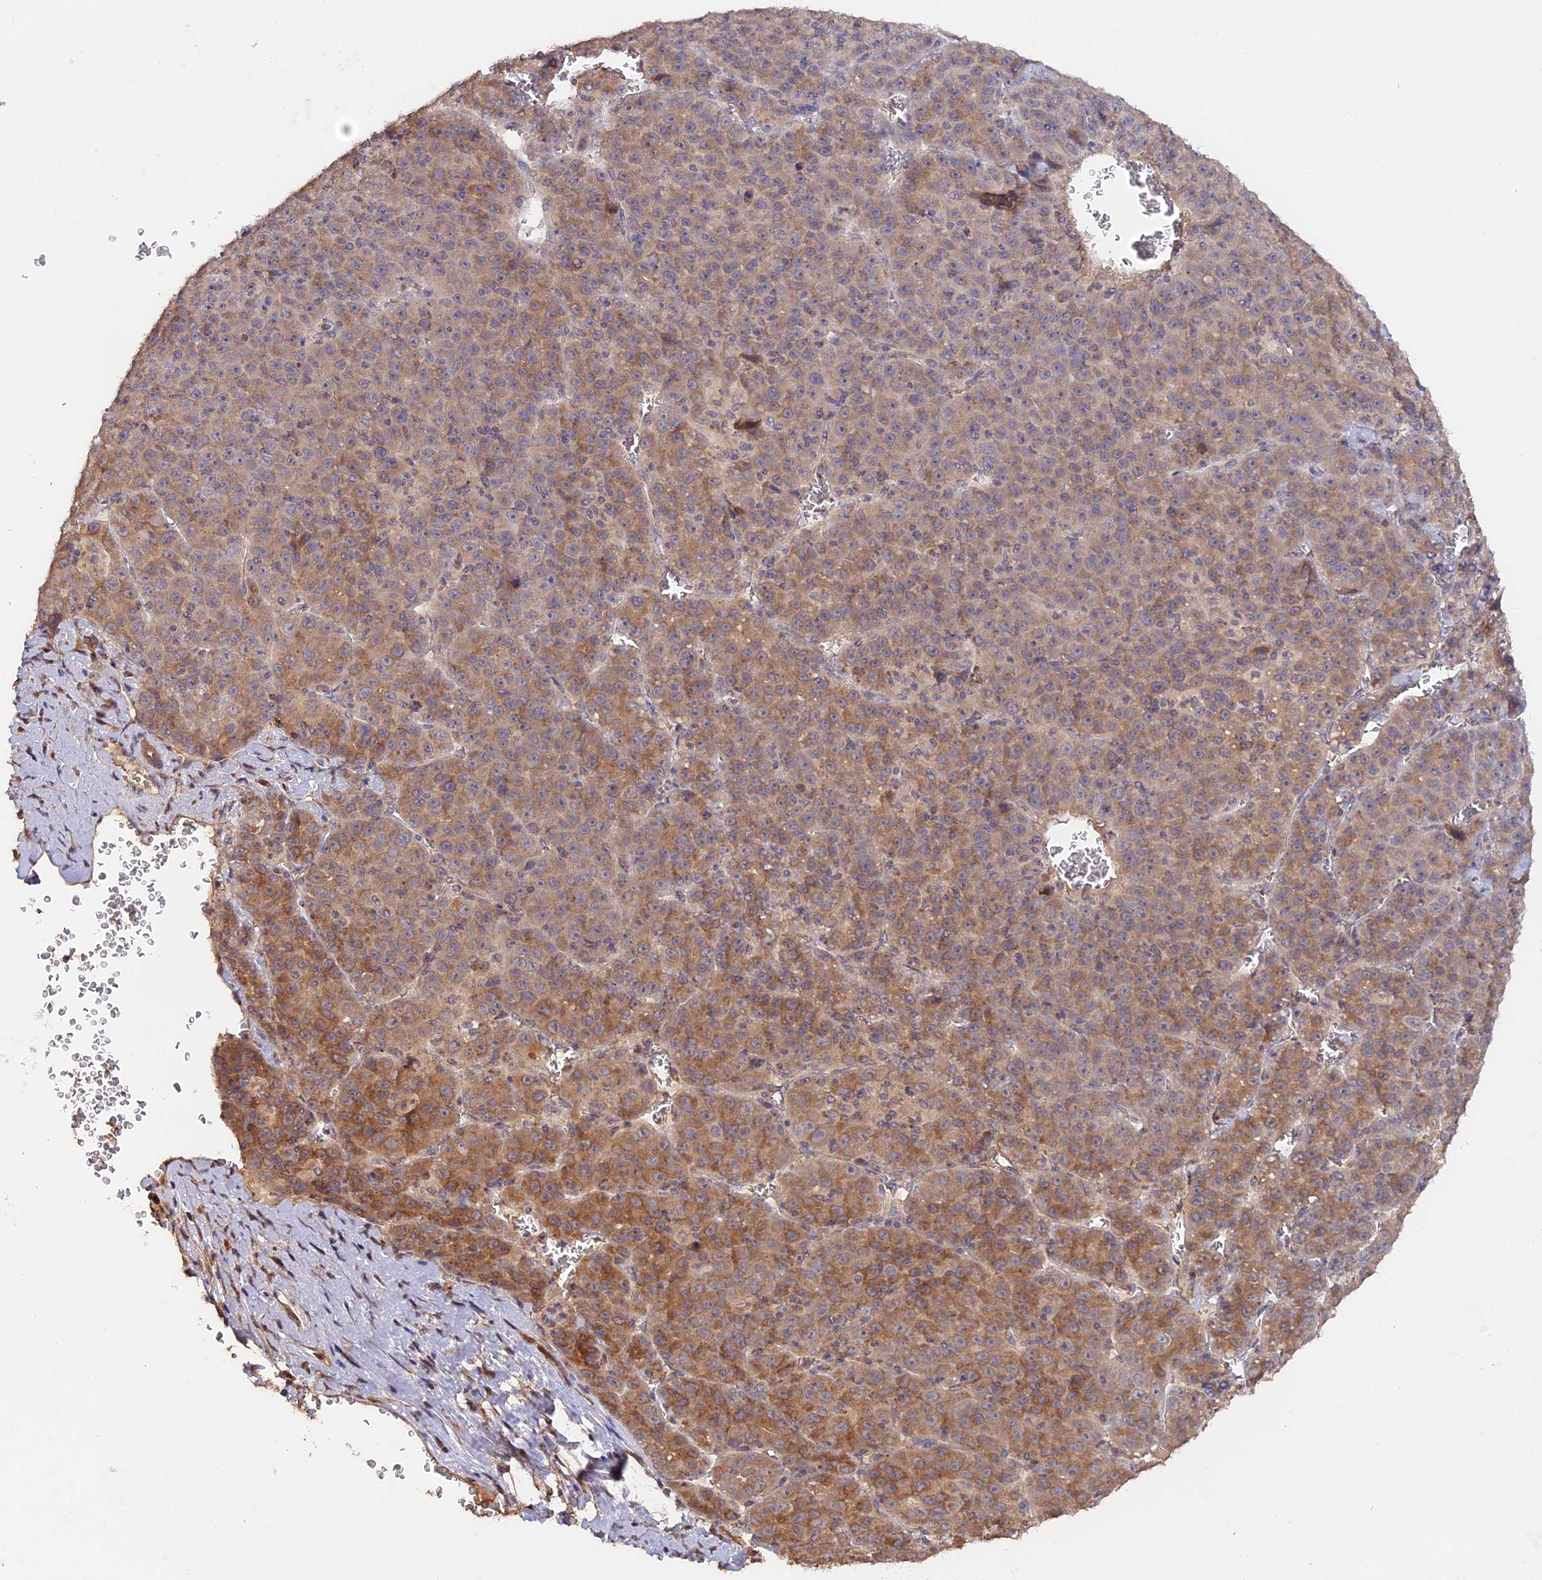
{"staining": {"intensity": "moderate", "quantity": ">75%", "location": "cytoplasmic/membranous"}, "tissue": "liver cancer", "cell_type": "Tumor cells", "image_type": "cancer", "snomed": [{"axis": "morphology", "description": "Carcinoma, Hepatocellular, NOS"}, {"axis": "topography", "description": "Liver"}], "caption": "High-magnification brightfield microscopy of liver cancer (hepatocellular carcinoma) stained with DAB (3,3'-diaminobenzidine) (brown) and counterstained with hematoxylin (blue). tumor cells exhibit moderate cytoplasmic/membranous positivity is appreciated in approximately>75% of cells.", "gene": "TANGO6", "patient": {"sex": "female", "age": 53}}